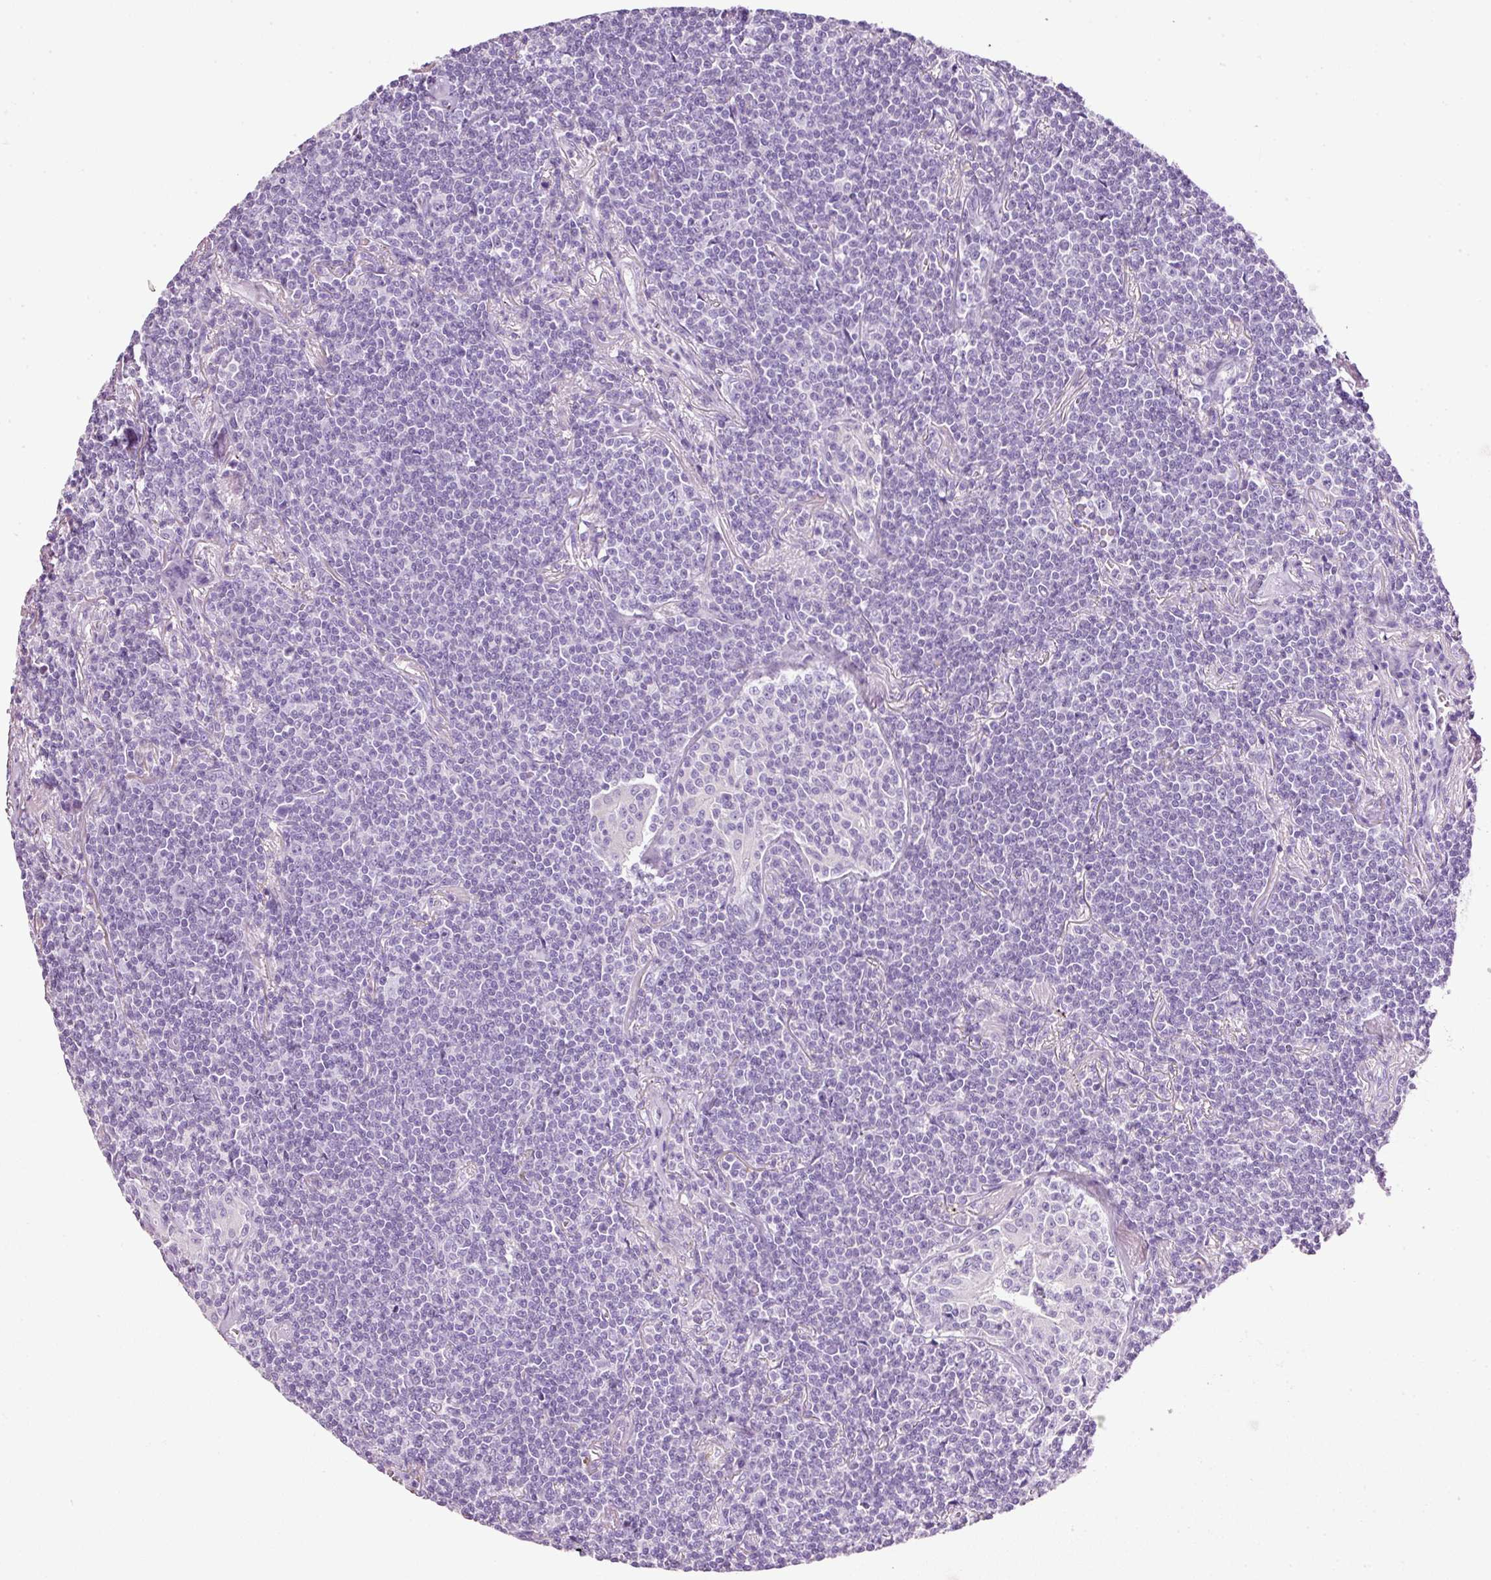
{"staining": {"intensity": "negative", "quantity": "none", "location": "none"}, "tissue": "lymphoma", "cell_type": "Tumor cells", "image_type": "cancer", "snomed": [{"axis": "morphology", "description": "Malignant lymphoma, non-Hodgkin's type, Low grade"}, {"axis": "topography", "description": "Lung"}], "caption": "Lymphoma was stained to show a protein in brown. There is no significant positivity in tumor cells.", "gene": "BSND", "patient": {"sex": "female", "age": 71}}